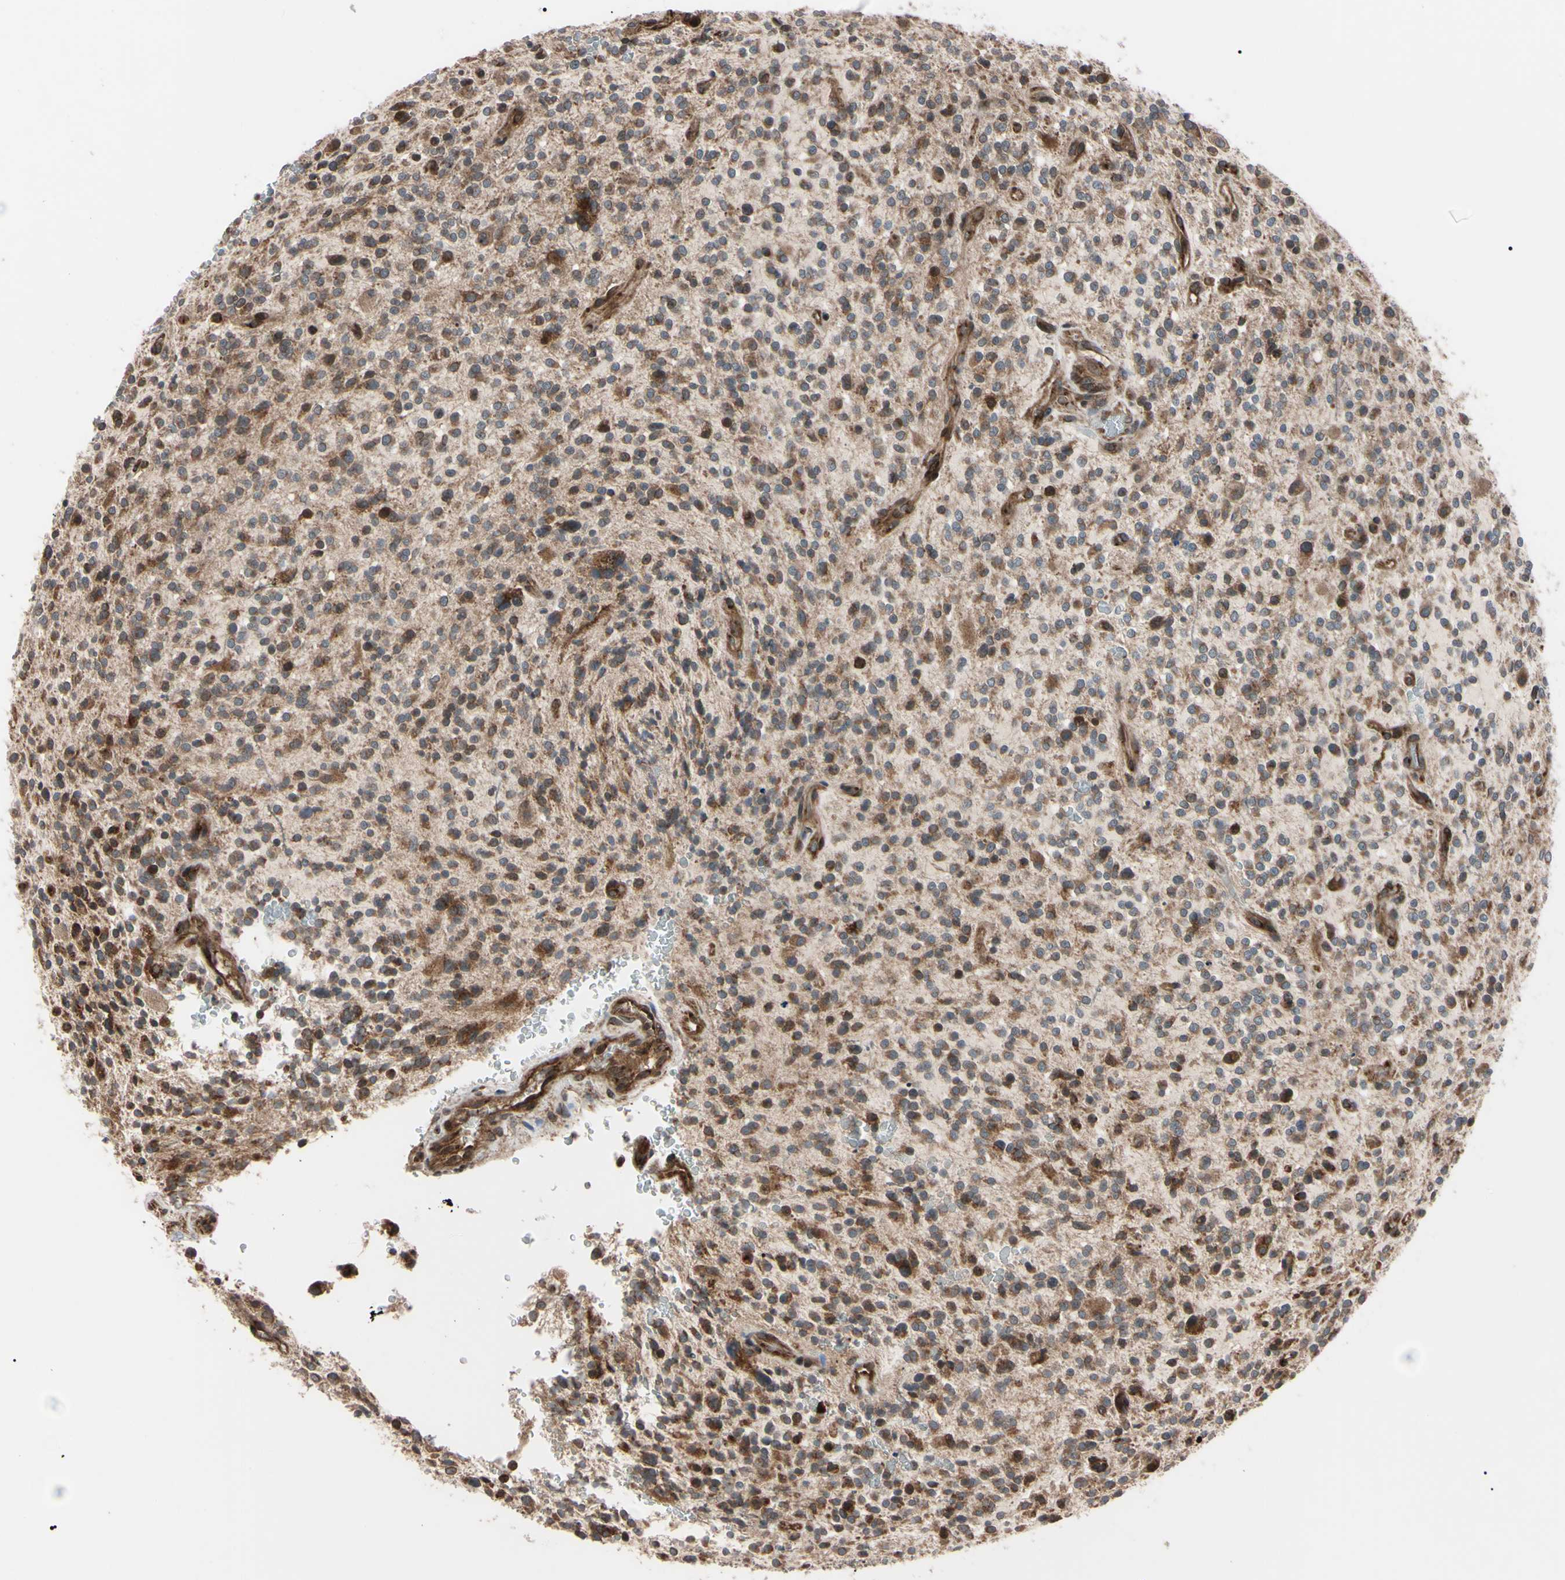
{"staining": {"intensity": "moderate", "quantity": ">75%", "location": "cytoplasmic/membranous"}, "tissue": "glioma", "cell_type": "Tumor cells", "image_type": "cancer", "snomed": [{"axis": "morphology", "description": "Glioma, malignant, High grade"}, {"axis": "topography", "description": "Brain"}], "caption": "This micrograph displays immunohistochemistry staining of human high-grade glioma (malignant), with medium moderate cytoplasmic/membranous expression in approximately >75% of tumor cells.", "gene": "GUCY1B1", "patient": {"sex": "male", "age": 48}}